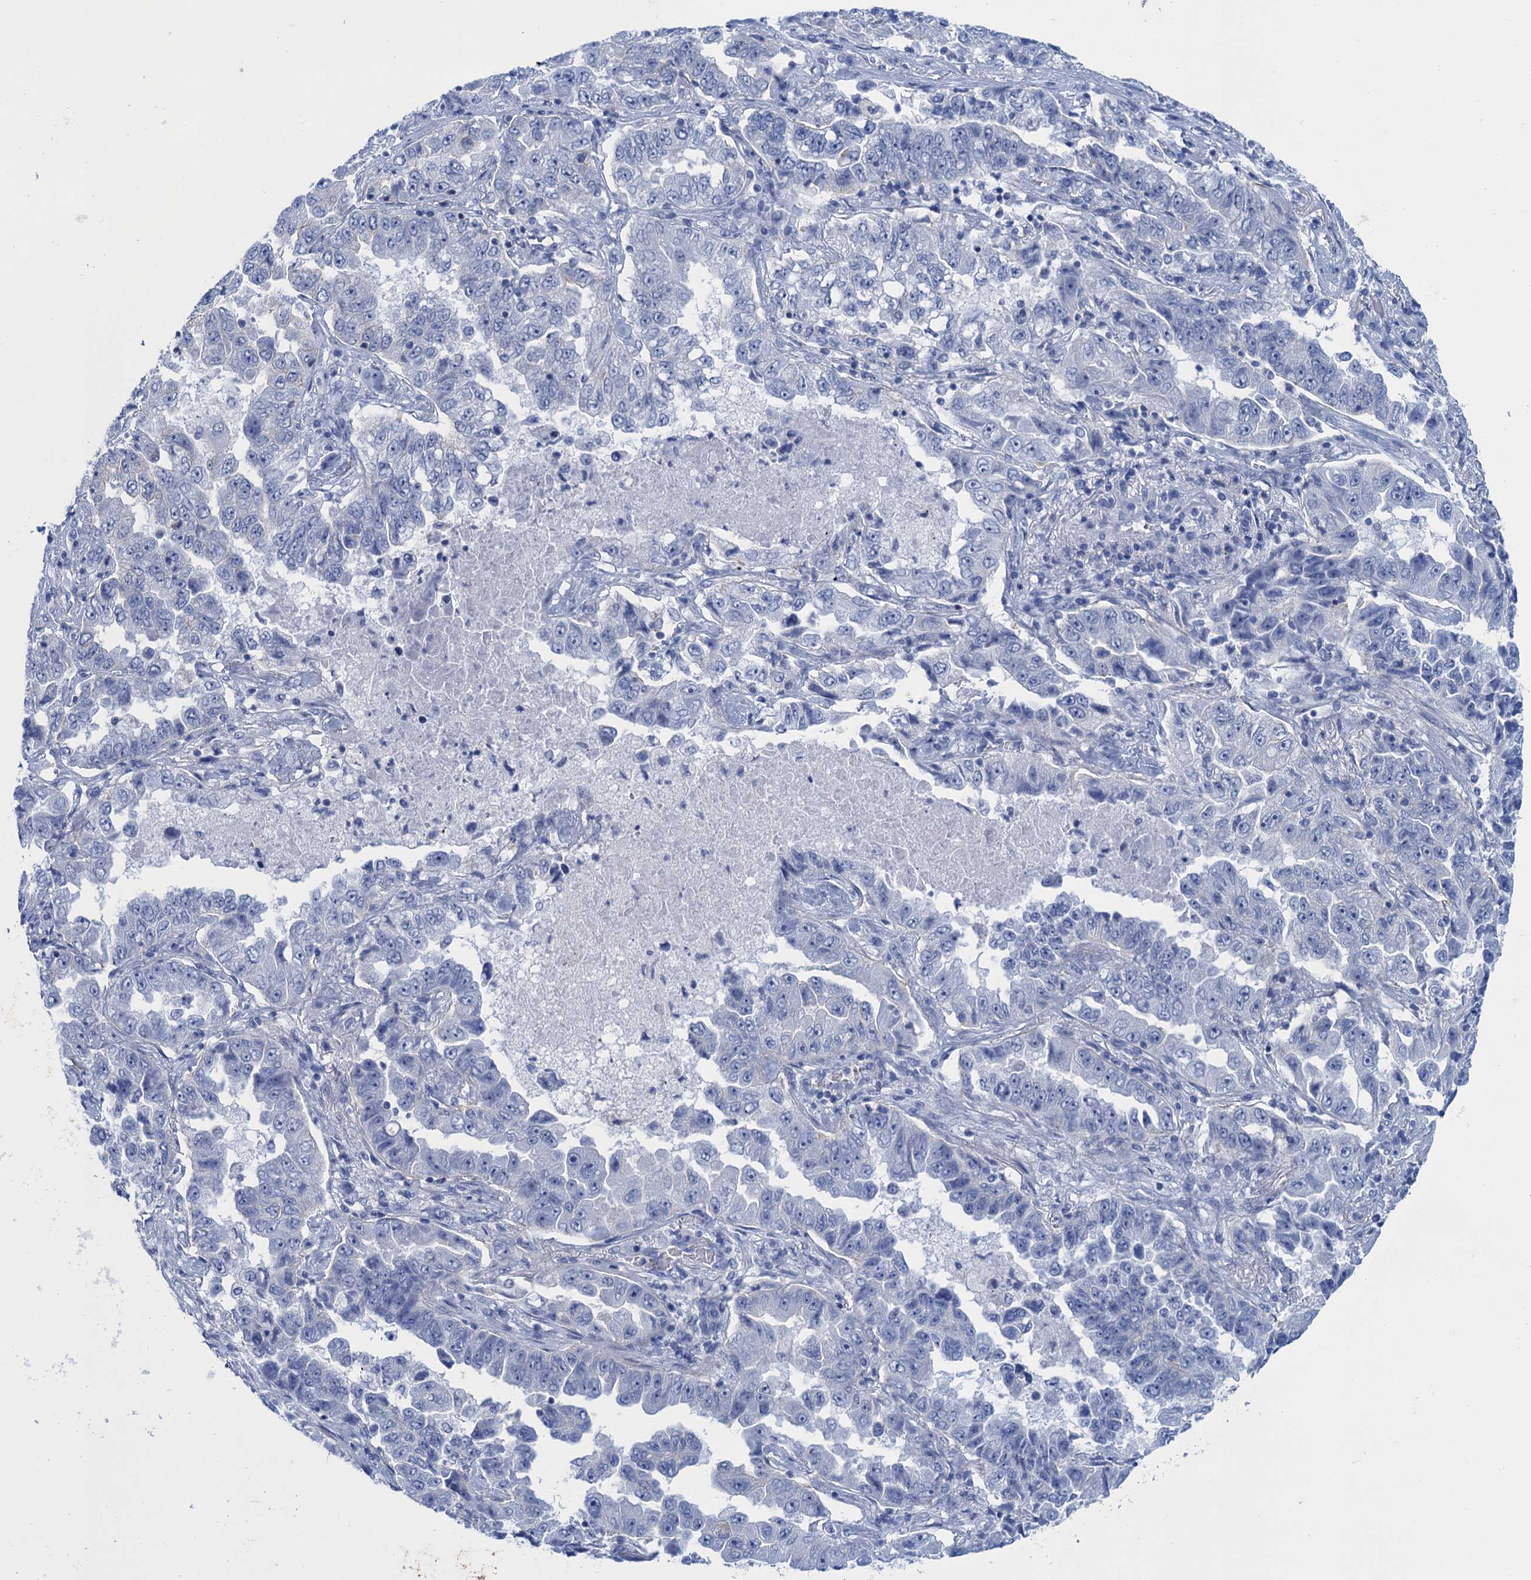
{"staining": {"intensity": "negative", "quantity": "none", "location": "none"}, "tissue": "lung cancer", "cell_type": "Tumor cells", "image_type": "cancer", "snomed": [{"axis": "morphology", "description": "Adenocarcinoma, NOS"}, {"axis": "topography", "description": "Lung"}], "caption": "High magnification brightfield microscopy of lung cancer stained with DAB (3,3'-diaminobenzidine) (brown) and counterstained with hematoxylin (blue): tumor cells show no significant staining.", "gene": "CALML5", "patient": {"sex": "female", "age": 51}}